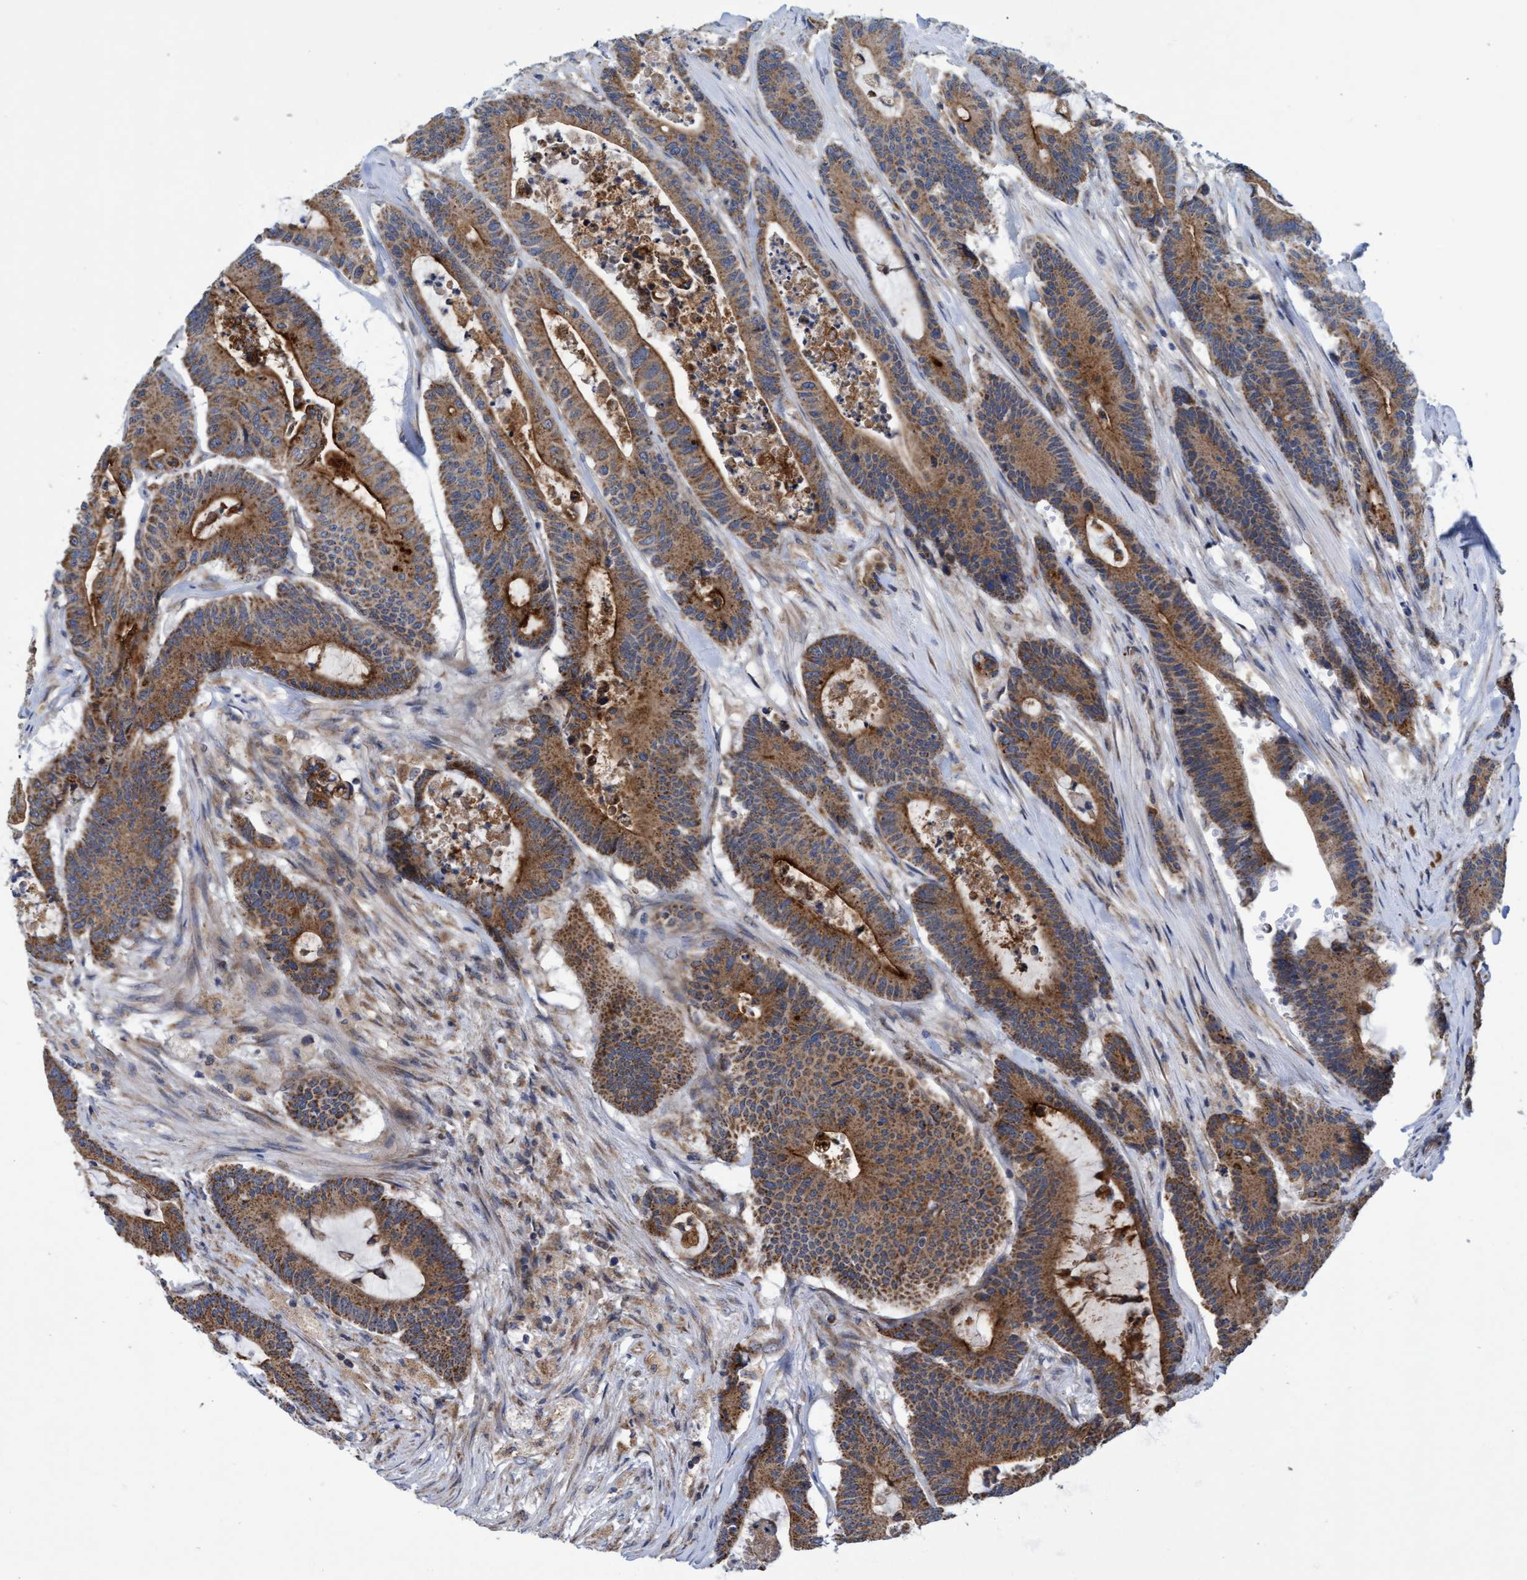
{"staining": {"intensity": "moderate", "quantity": ">75%", "location": "cytoplasmic/membranous"}, "tissue": "colorectal cancer", "cell_type": "Tumor cells", "image_type": "cancer", "snomed": [{"axis": "morphology", "description": "Adenocarcinoma, NOS"}, {"axis": "topography", "description": "Colon"}], "caption": "Protein staining displays moderate cytoplasmic/membranous expression in about >75% of tumor cells in adenocarcinoma (colorectal).", "gene": "NAT16", "patient": {"sex": "female", "age": 84}}